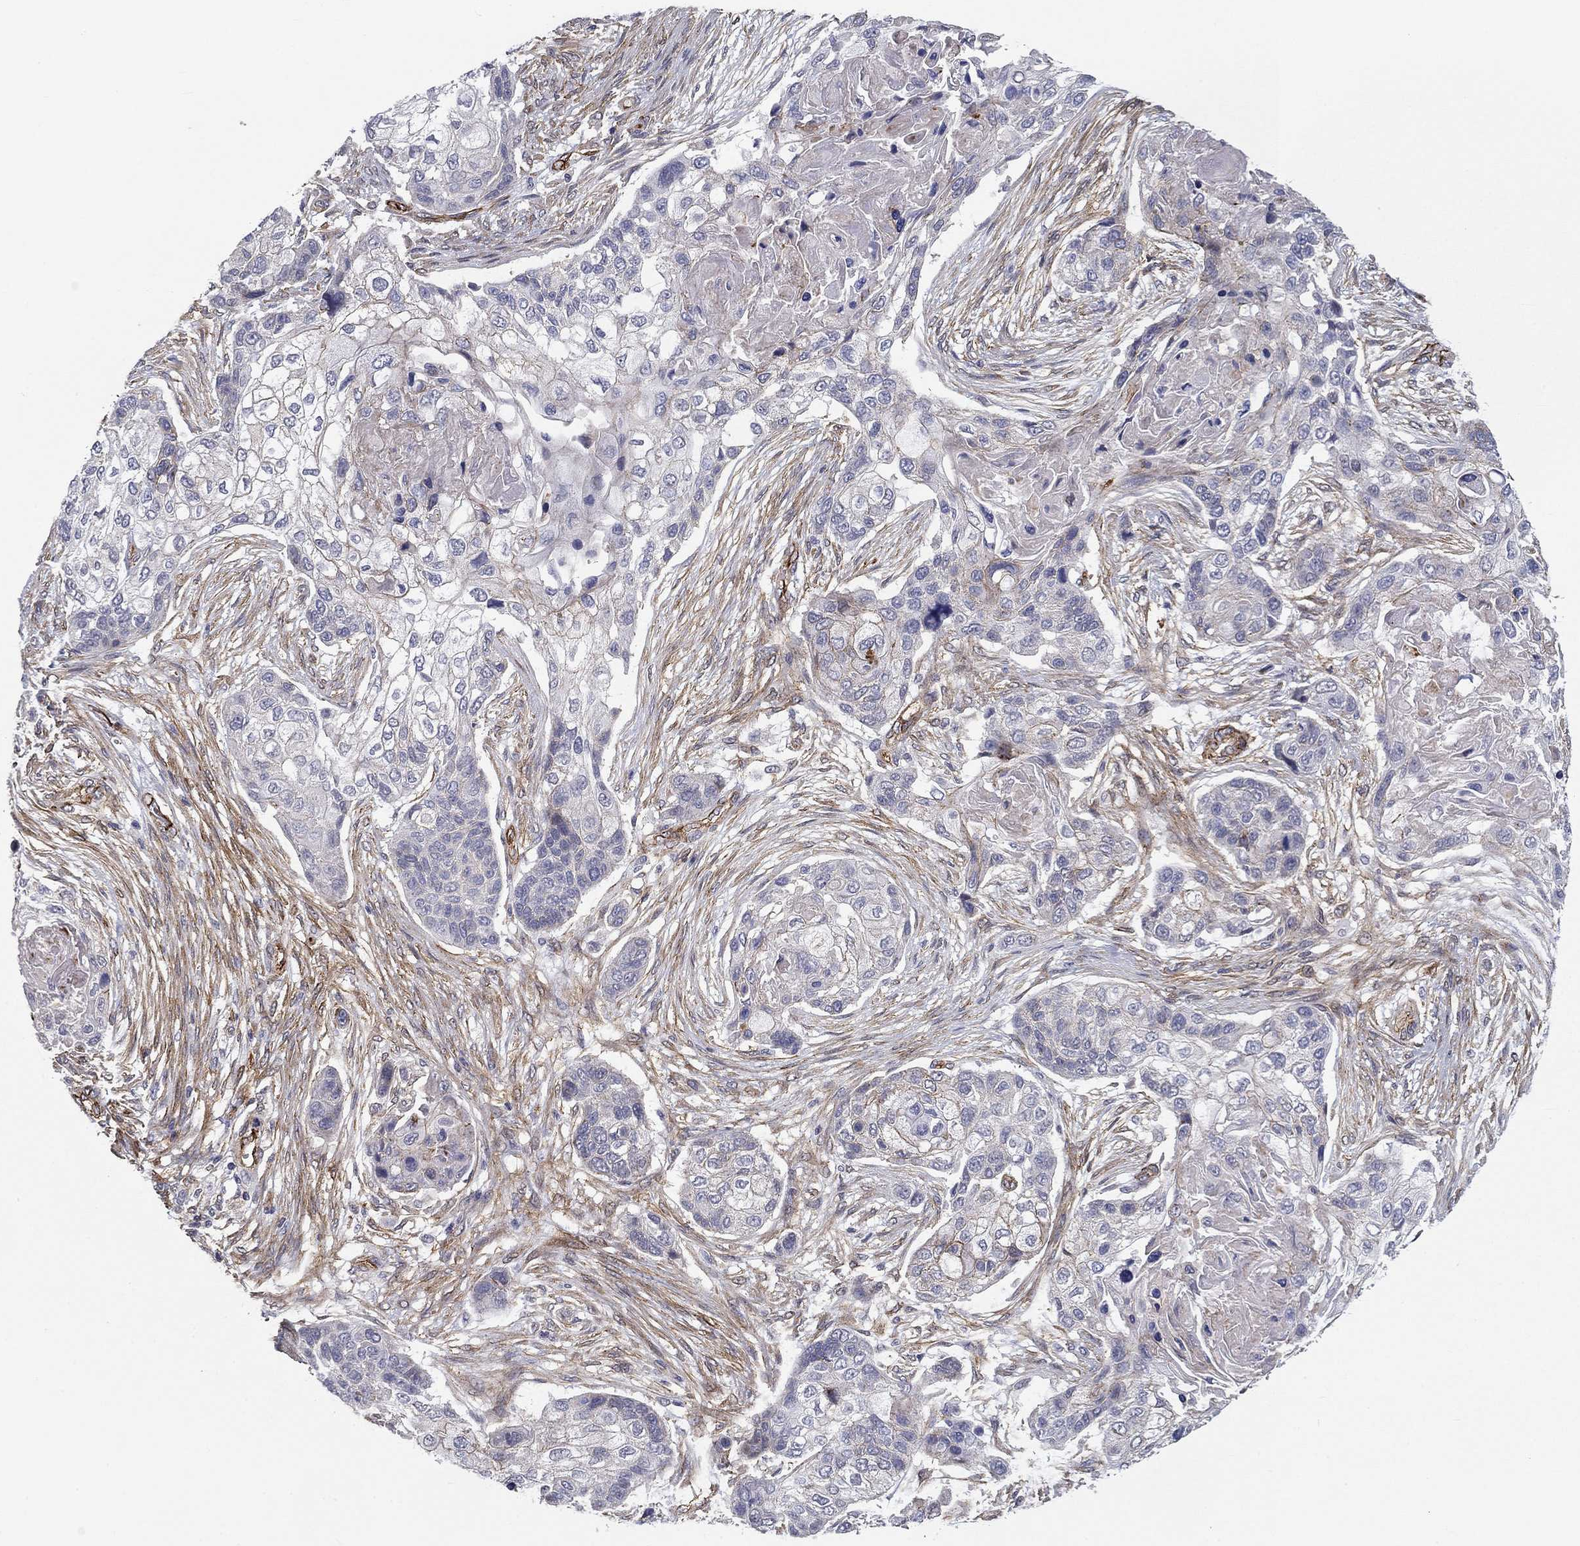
{"staining": {"intensity": "negative", "quantity": "none", "location": "none"}, "tissue": "lung cancer", "cell_type": "Tumor cells", "image_type": "cancer", "snomed": [{"axis": "morphology", "description": "Squamous cell carcinoma, NOS"}, {"axis": "topography", "description": "Lung"}], "caption": "This histopathology image is of squamous cell carcinoma (lung) stained with immunohistochemistry to label a protein in brown with the nuclei are counter-stained blue. There is no positivity in tumor cells.", "gene": "SYNC", "patient": {"sex": "male", "age": 69}}